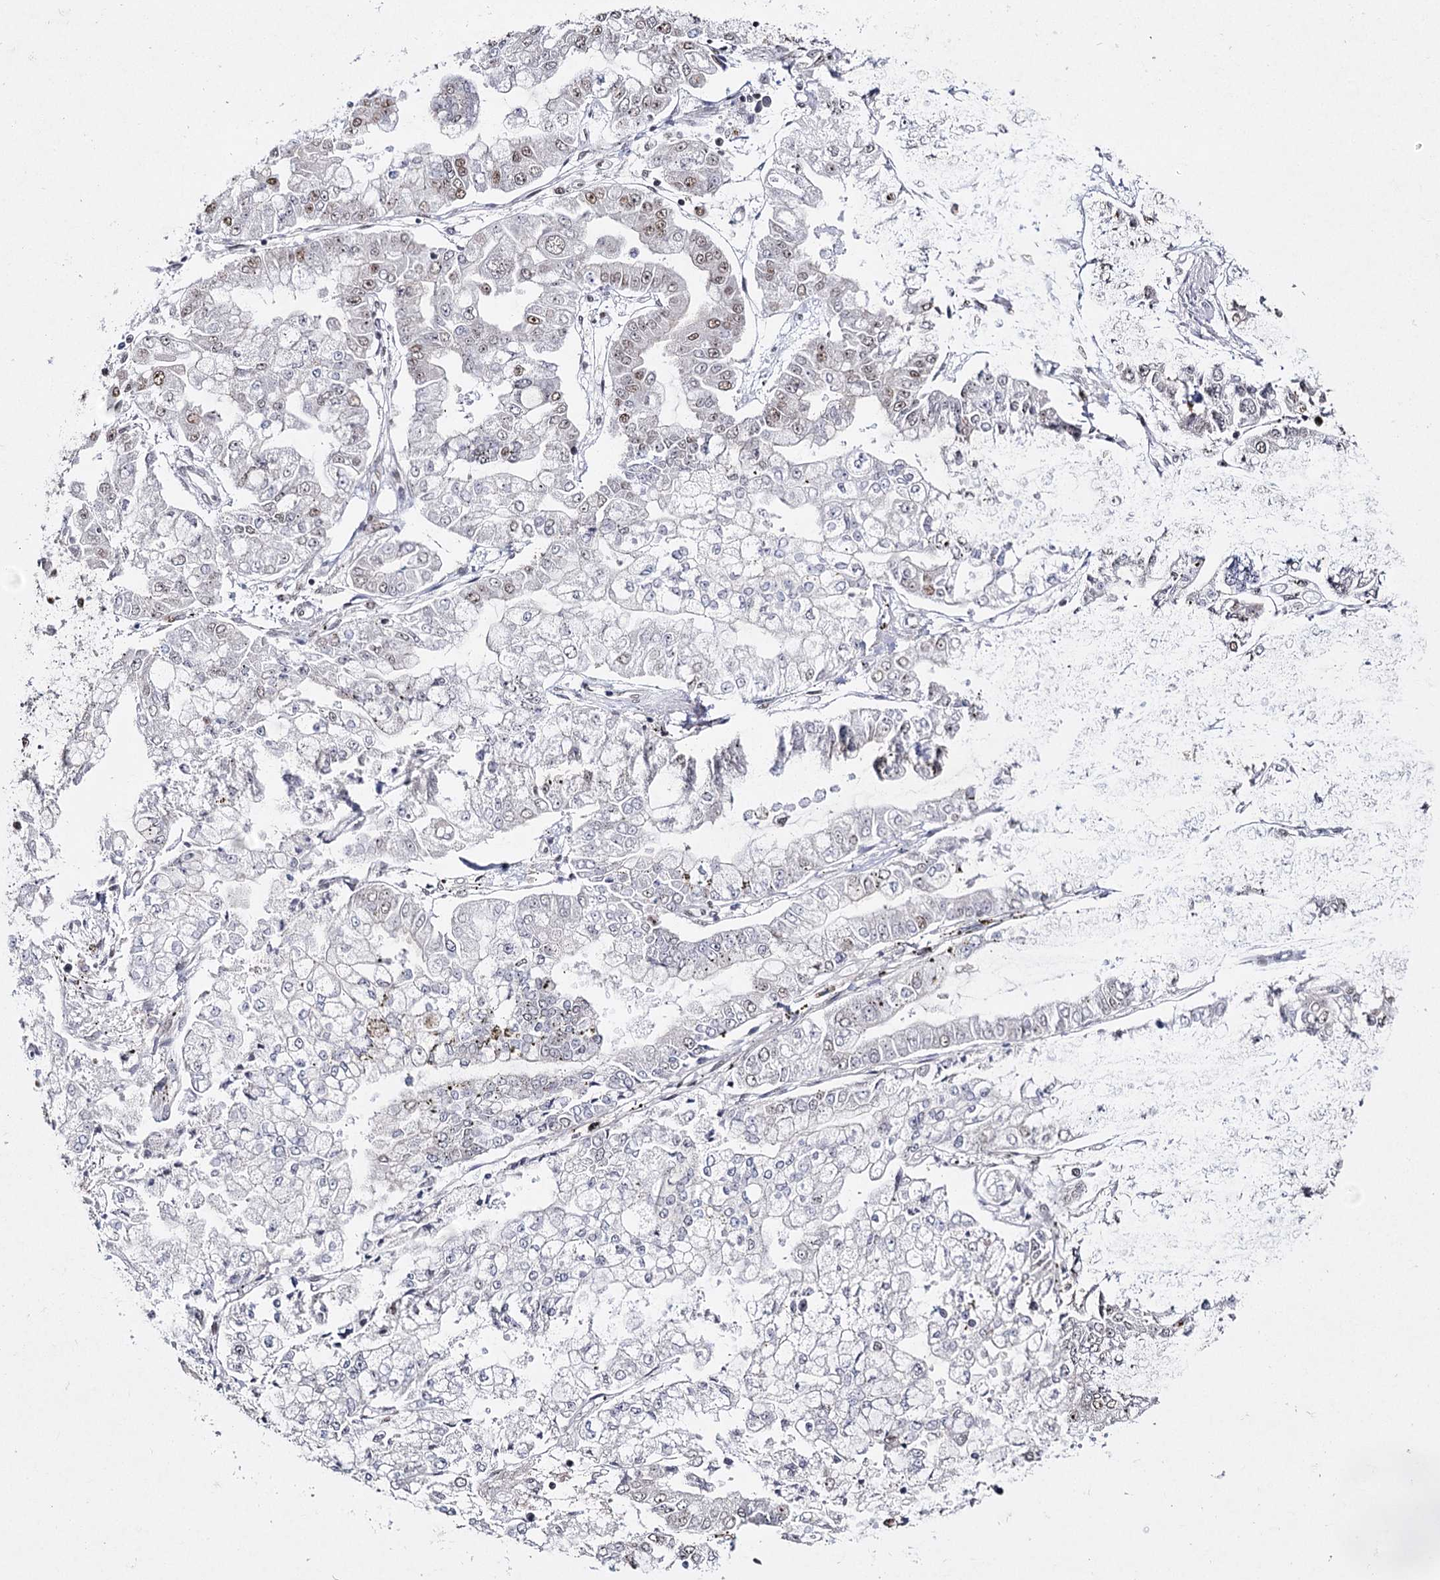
{"staining": {"intensity": "moderate", "quantity": "25%-75%", "location": "nuclear"}, "tissue": "stomach cancer", "cell_type": "Tumor cells", "image_type": "cancer", "snomed": [{"axis": "morphology", "description": "Adenocarcinoma, NOS"}, {"axis": "topography", "description": "Stomach"}], "caption": "Tumor cells show medium levels of moderate nuclear positivity in about 25%-75% of cells in human adenocarcinoma (stomach).", "gene": "SCAF8", "patient": {"sex": "male", "age": 76}}